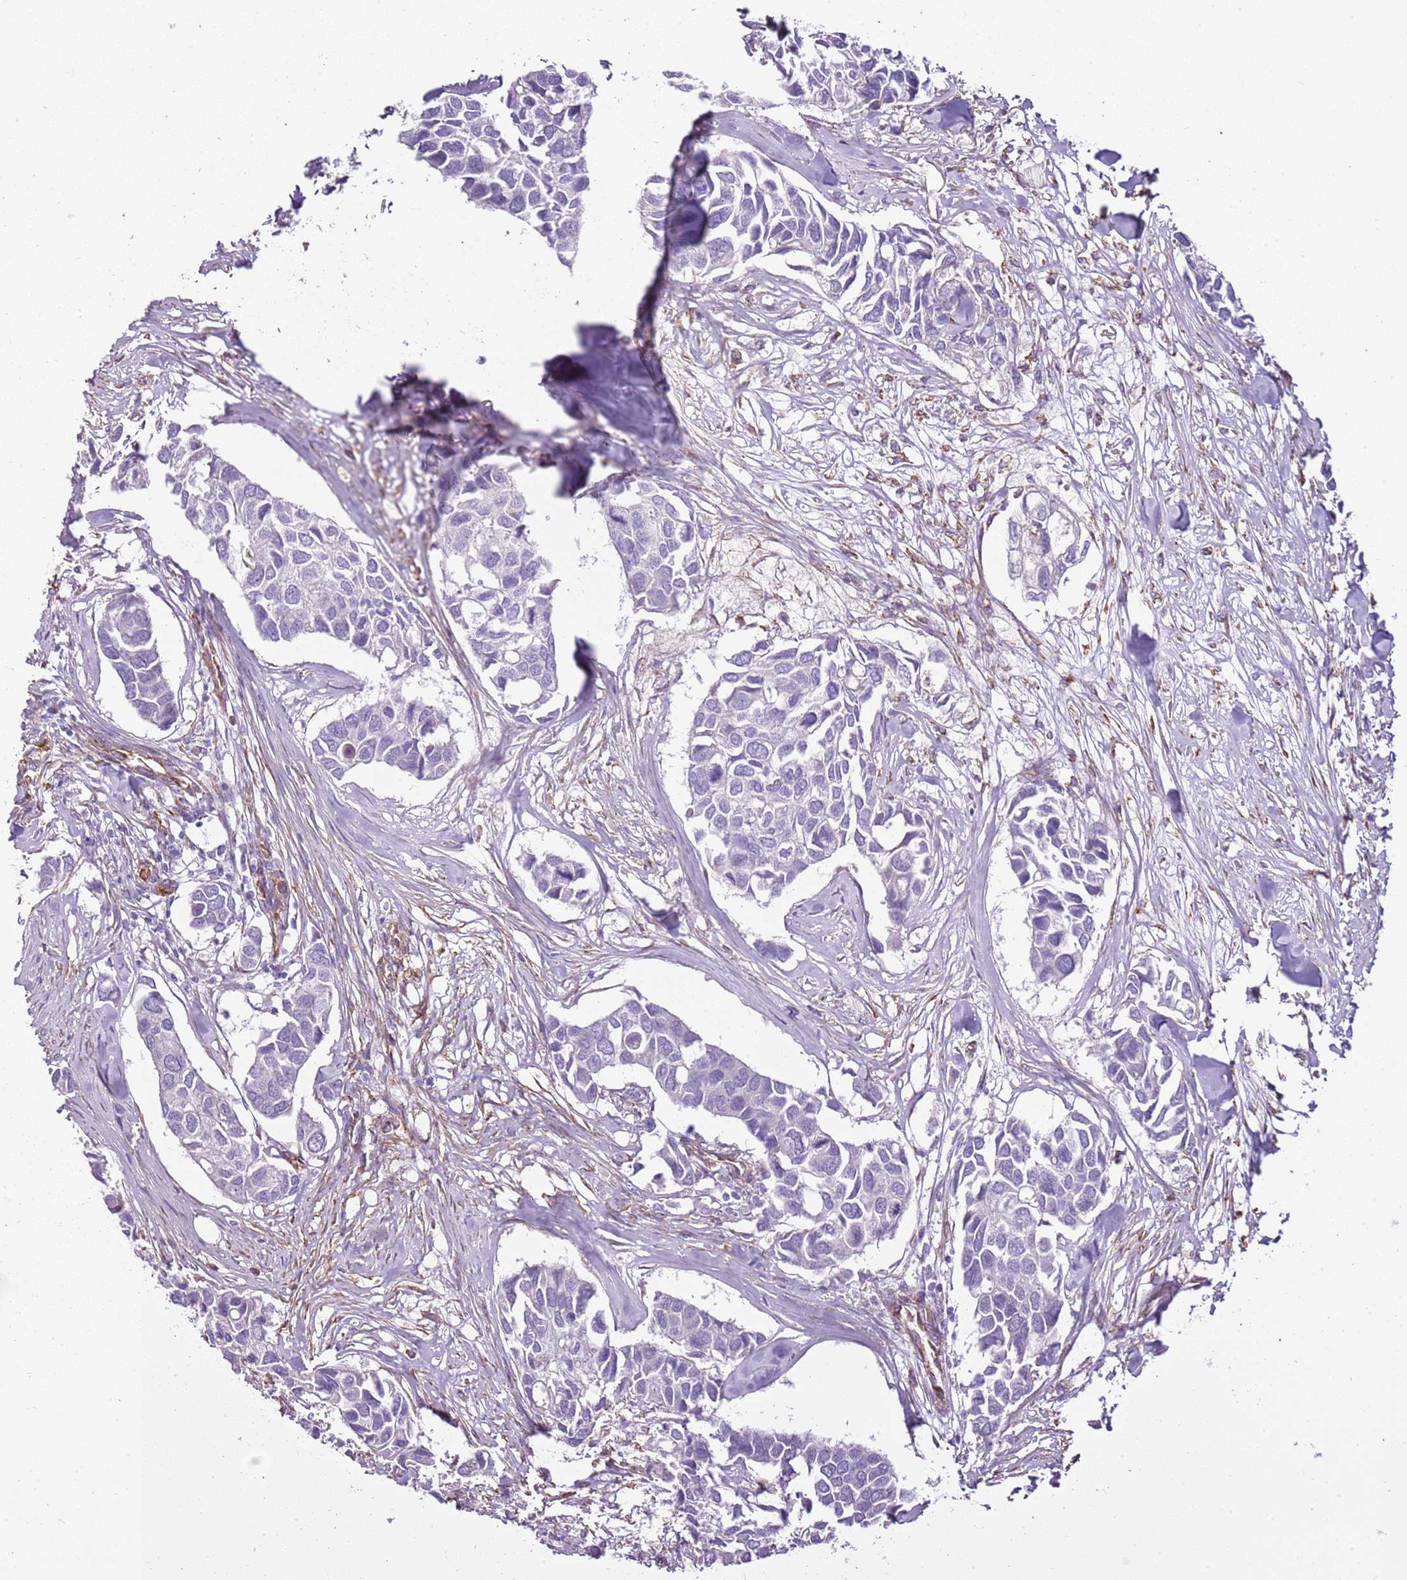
{"staining": {"intensity": "negative", "quantity": "none", "location": "none"}, "tissue": "breast cancer", "cell_type": "Tumor cells", "image_type": "cancer", "snomed": [{"axis": "morphology", "description": "Duct carcinoma"}, {"axis": "topography", "description": "Breast"}], "caption": "There is no significant expression in tumor cells of breast cancer.", "gene": "CTDSPL", "patient": {"sex": "female", "age": 83}}